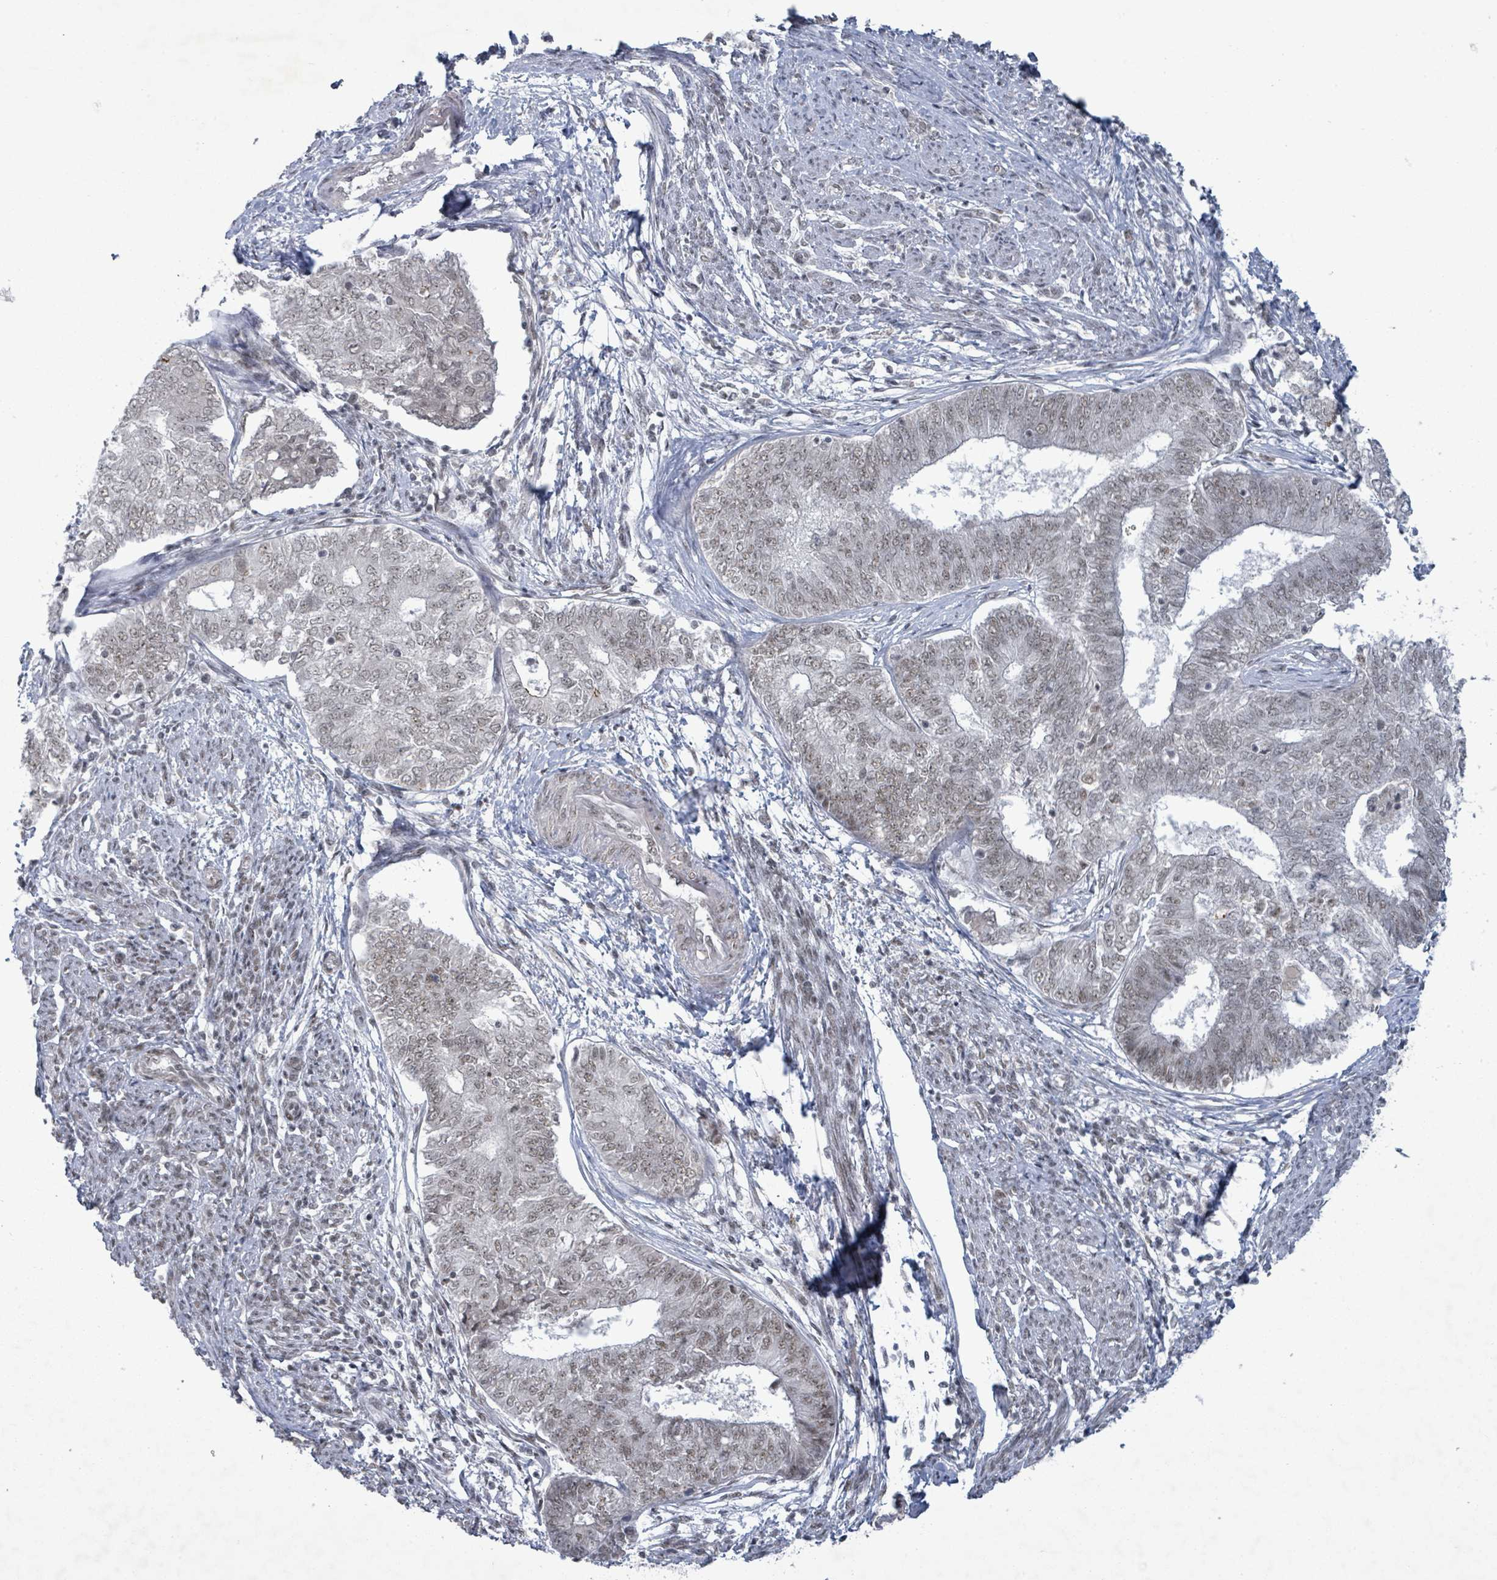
{"staining": {"intensity": "weak", "quantity": "<25%", "location": "nuclear"}, "tissue": "endometrial cancer", "cell_type": "Tumor cells", "image_type": "cancer", "snomed": [{"axis": "morphology", "description": "Adenocarcinoma, NOS"}, {"axis": "topography", "description": "Endometrium"}], "caption": "Tumor cells show no significant protein expression in endometrial cancer (adenocarcinoma).", "gene": "BANP", "patient": {"sex": "female", "age": 62}}